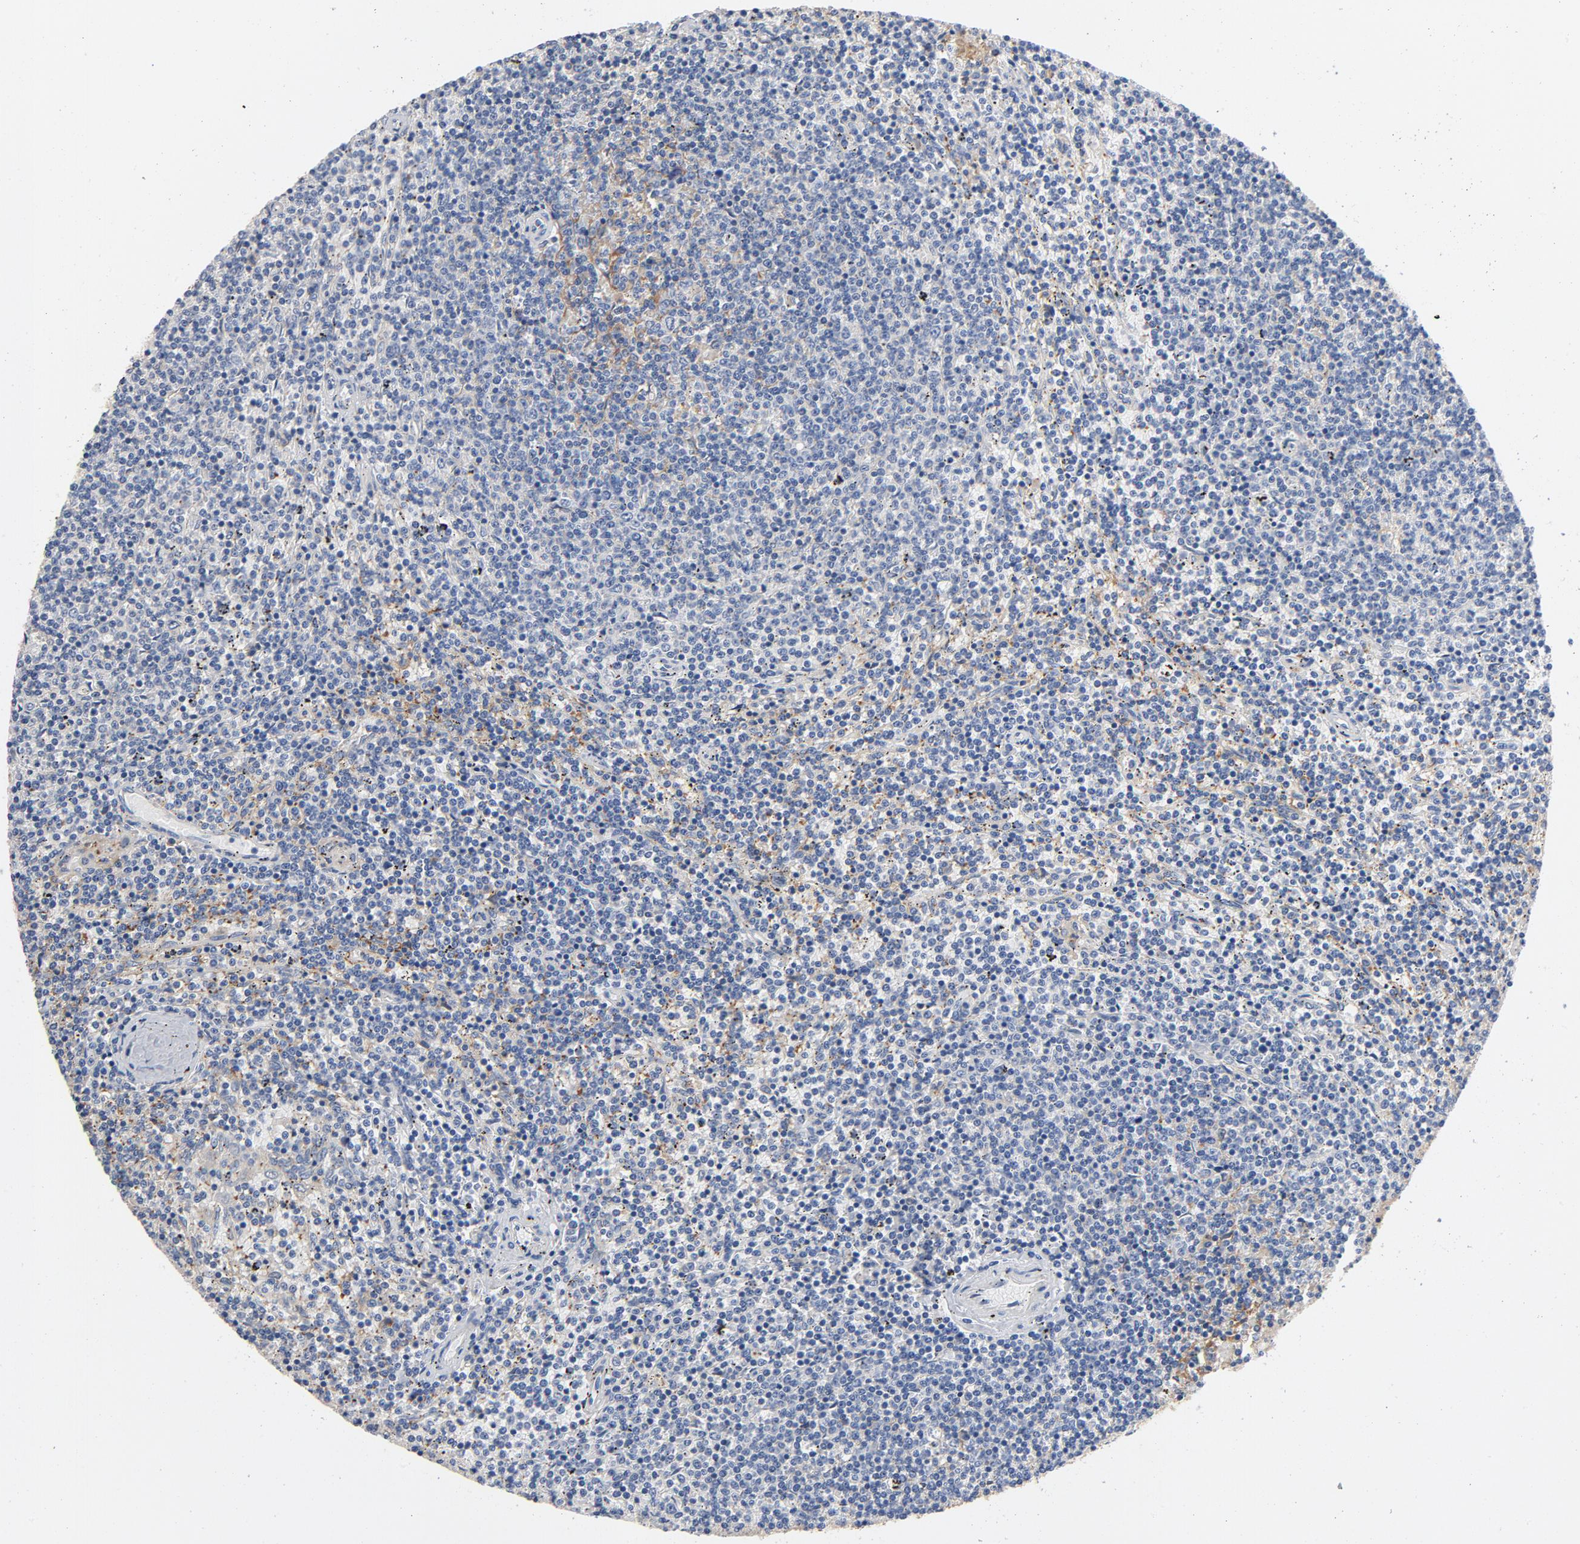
{"staining": {"intensity": "moderate", "quantity": "<25%", "location": "cytoplasmic/membranous"}, "tissue": "lymphoma", "cell_type": "Tumor cells", "image_type": "cancer", "snomed": [{"axis": "morphology", "description": "Malignant lymphoma, non-Hodgkin's type, Low grade"}, {"axis": "topography", "description": "Spleen"}], "caption": "IHC (DAB (3,3'-diaminobenzidine)) staining of malignant lymphoma, non-Hodgkin's type (low-grade) demonstrates moderate cytoplasmic/membranous protein expression in about <25% of tumor cells. Nuclei are stained in blue.", "gene": "SRC", "patient": {"sex": "female", "age": 50}}